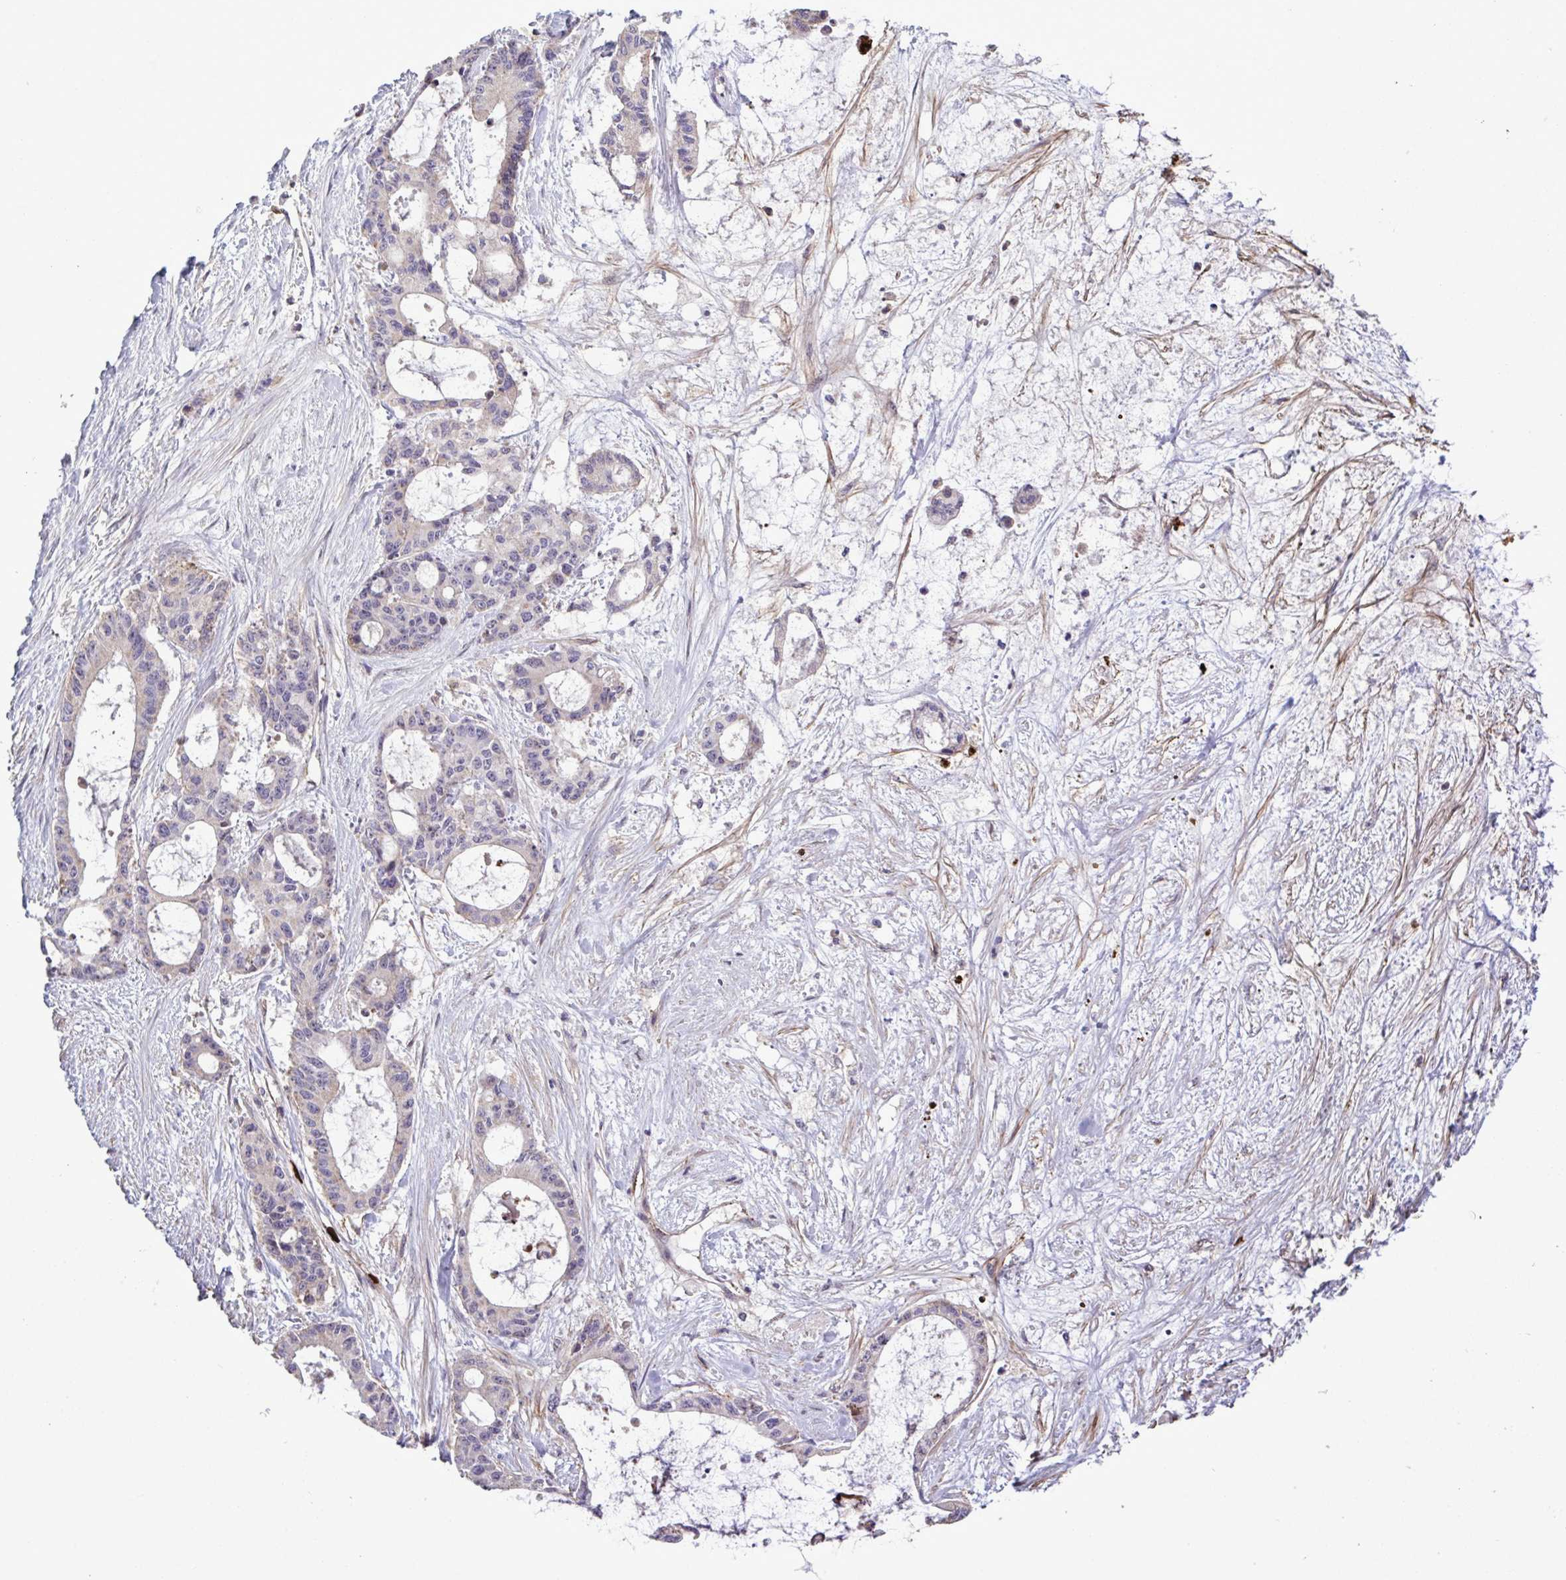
{"staining": {"intensity": "weak", "quantity": "25%-75%", "location": "cytoplasmic/membranous"}, "tissue": "liver cancer", "cell_type": "Tumor cells", "image_type": "cancer", "snomed": [{"axis": "morphology", "description": "Normal tissue, NOS"}, {"axis": "morphology", "description": "Cholangiocarcinoma"}, {"axis": "topography", "description": "Liver"}, {"axis": "topography", "description": "Peripheral nerve tissue"}], "caption": "High-power microscopy captured an immunohistochemistry (IHC) photomicrograph of liver cancer (cholangiocarcinoma), revealing weak cytoplasmic/membranous positivity in approximately 25%-75% of tumor cells. Immunohistochemistry (ihc) stains the protein of interest in brown and the nuclei are stained blue.", "gene": "CD101", "patient": {"sex": "female", "age": 73}}